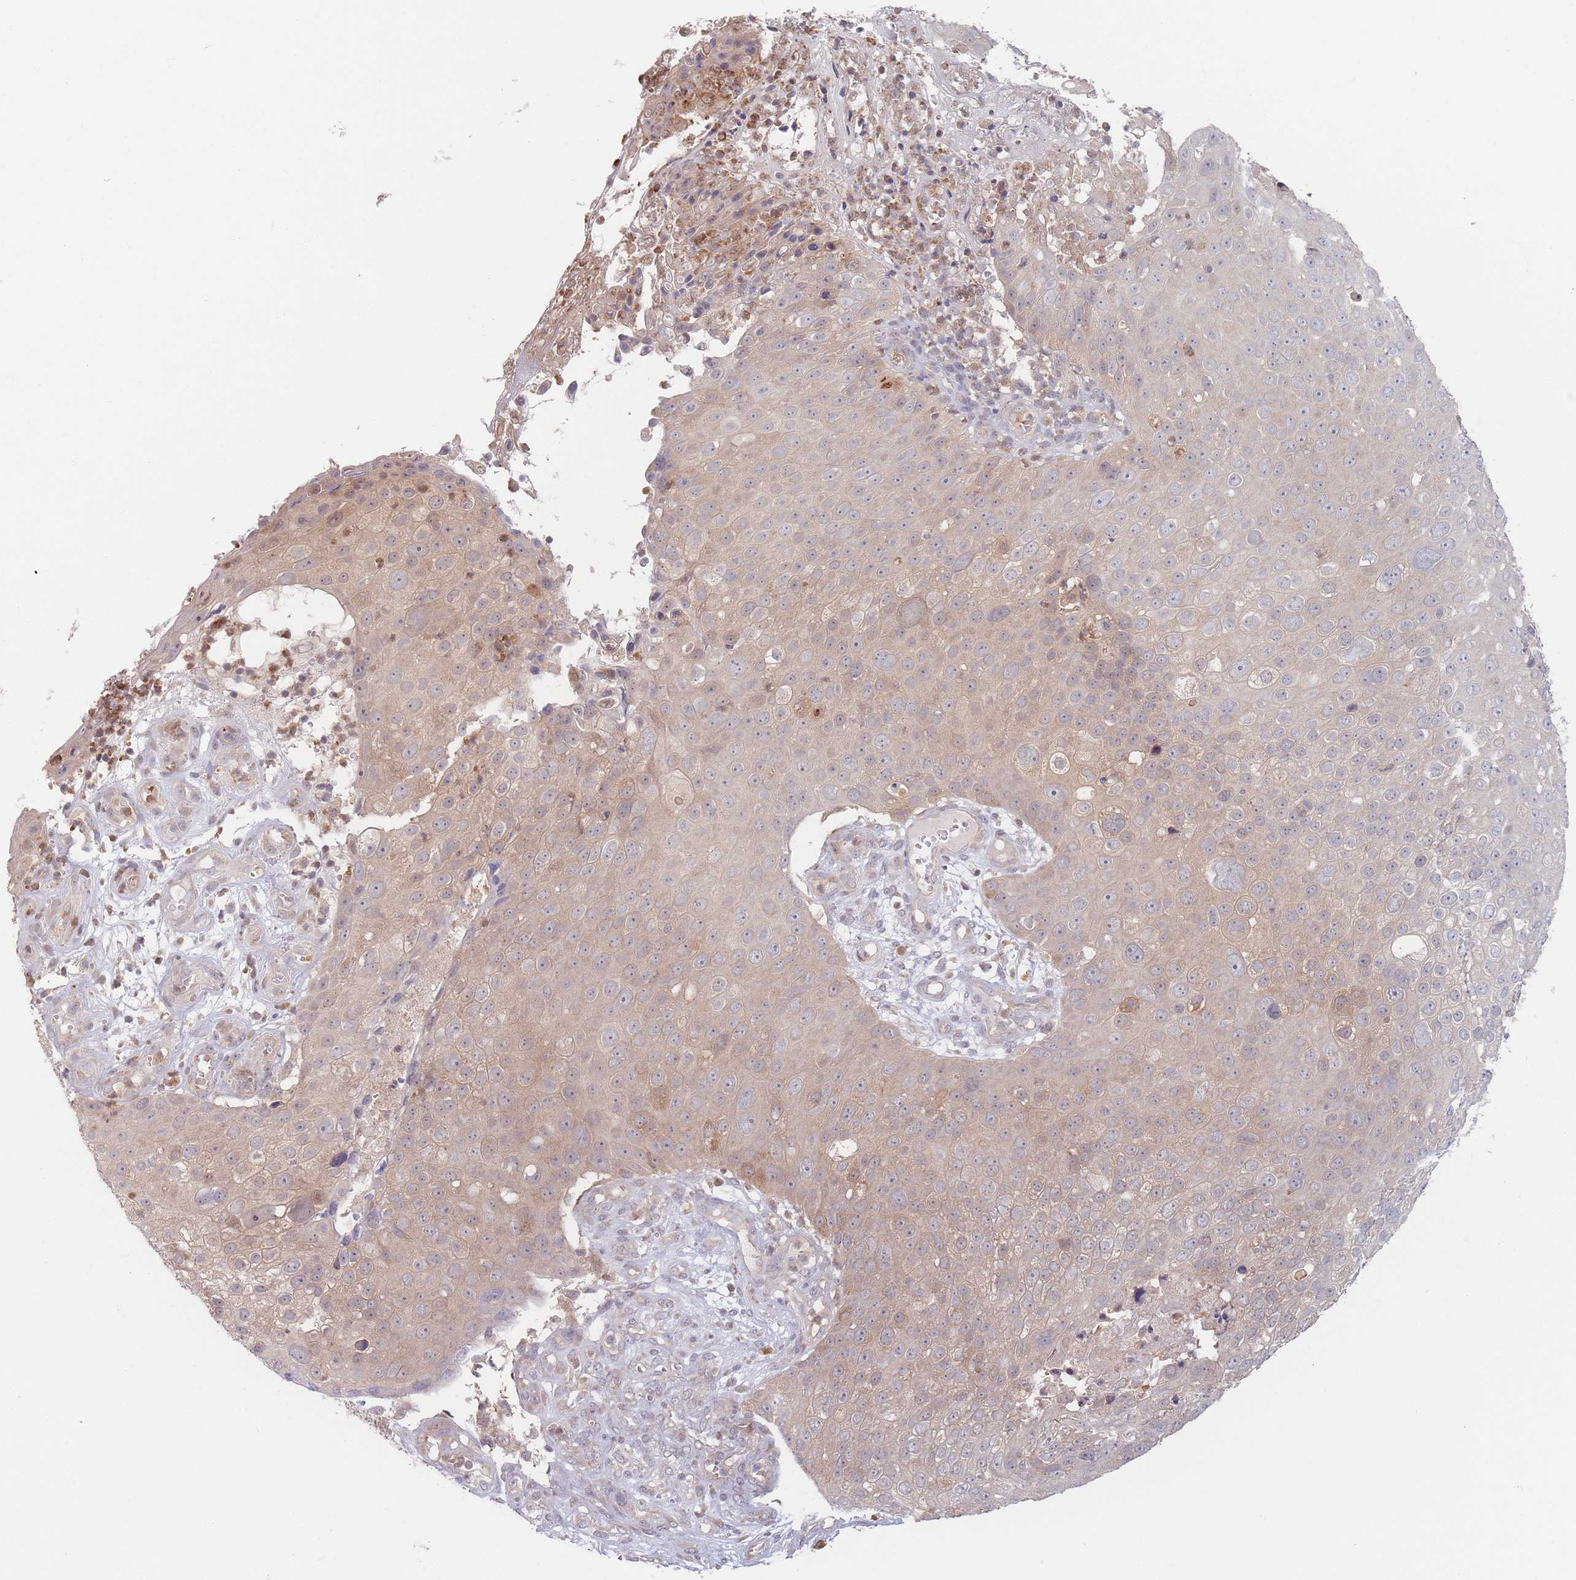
{"staining": {"intensity": "weak", "quantity": "25%-75%", "location": "cytoplasmic/membranous"}, "tissue": "skin cancer", "cell_type": "Tumor cells", "image_type": "cancer", "snomed": [{"axis": "morphology", "description": "Squamous cell carcinoma, NOS"}, {"axis": "topography", "description": "Skin"}], "caption": "A brown stain labels weak cytoplasmic/membranous expression of a protein in skin cancer tumor cells.", "gene": "PPM1A", "patient": {"sex": "male", "age": 71}}